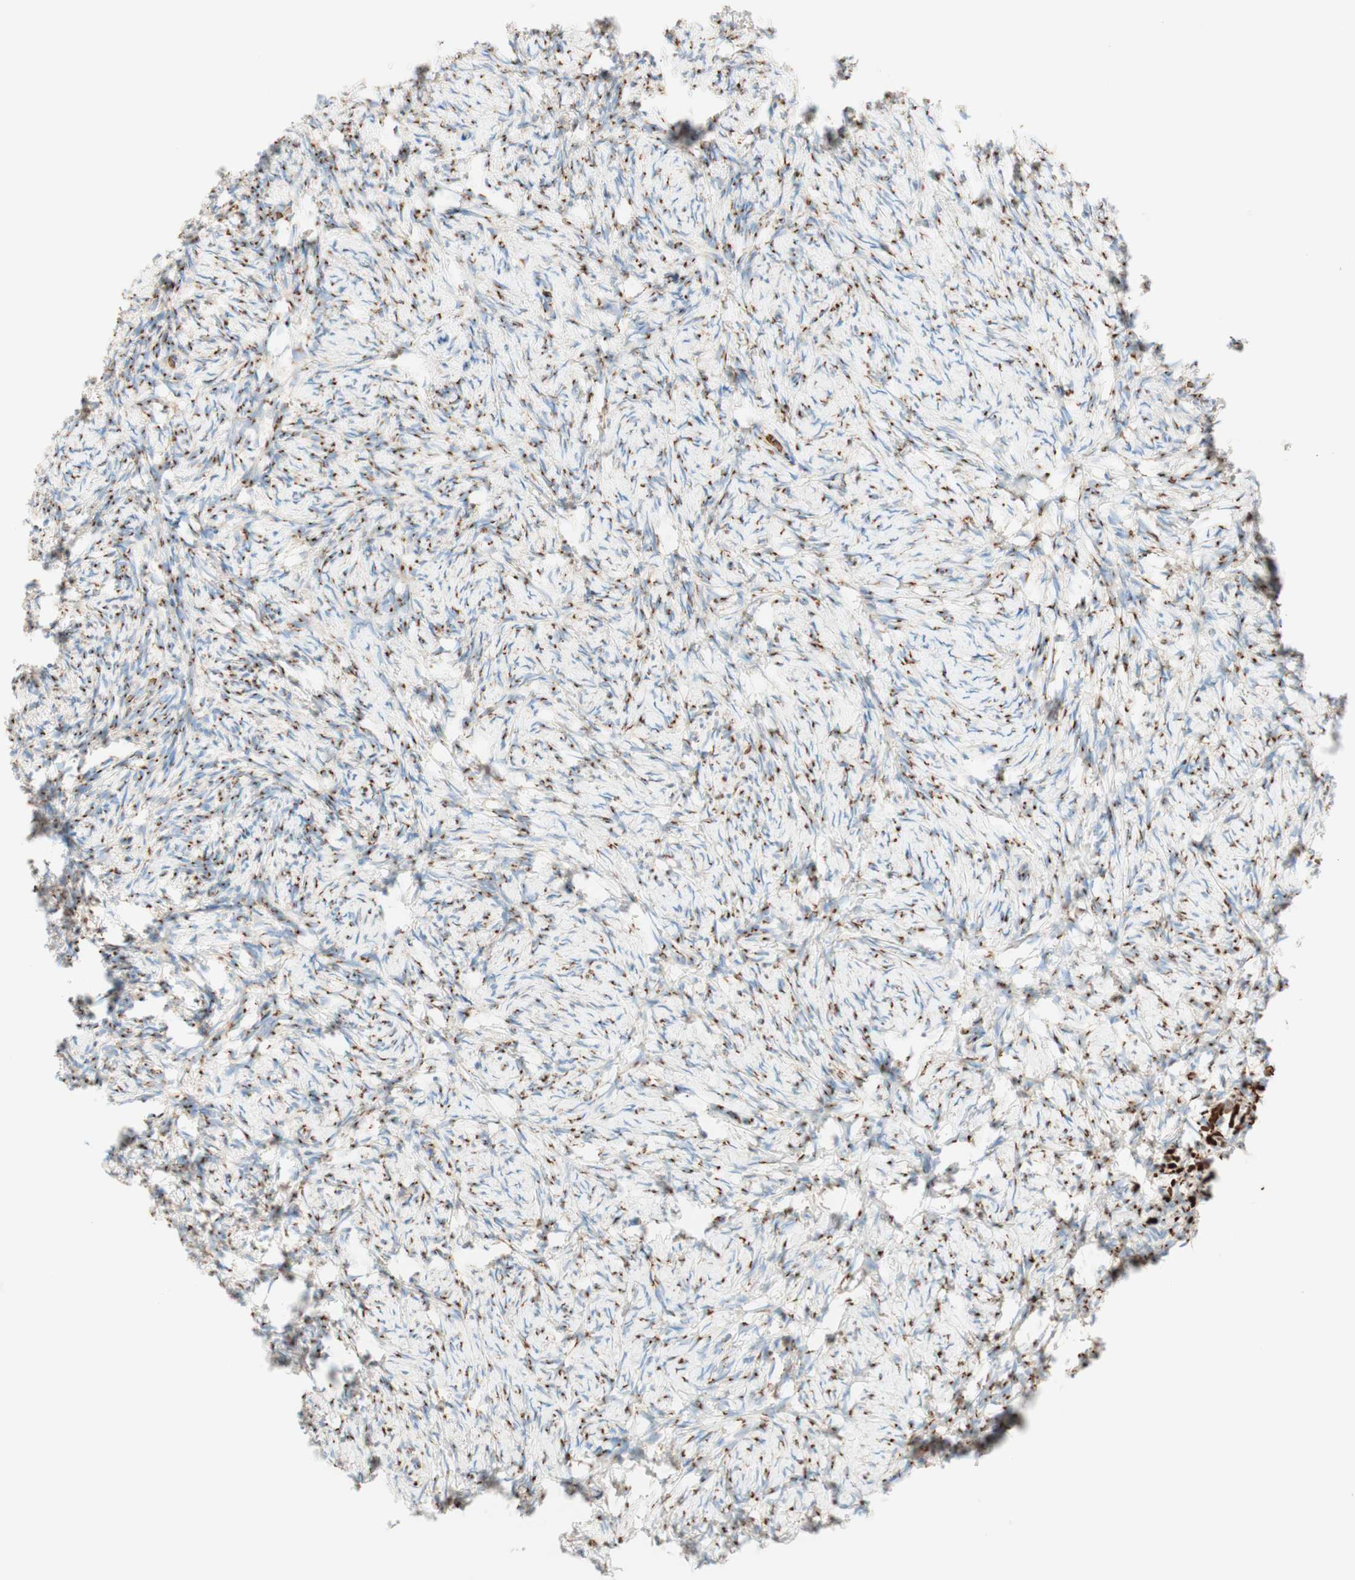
{"staining": {"intensity": "strong", "quantity": "25%-75%", "location": "cytoplasmic/membranous"}, "tissue": "ovary", "cell_type": "Ovarian stroma cells", "image_type": "normal", "snomed": [{"axis": "morphology", "description": "Normal tissue, NOS"}, {"axis": "topography", "description": "Ovary"}], "caption": "IHC photomicrograph of unremarkable ovary: ovary stained using immunohistochemistry (IHC) exhibits high levels of strong protein expression localized specifically in the cytoplasmic/membranous of ovarian stroma cells, appearing as a cytoplasmic/membranous brown color.", "gene": "GOLGB1", "patient": {"sex": "female", "age": 60}}